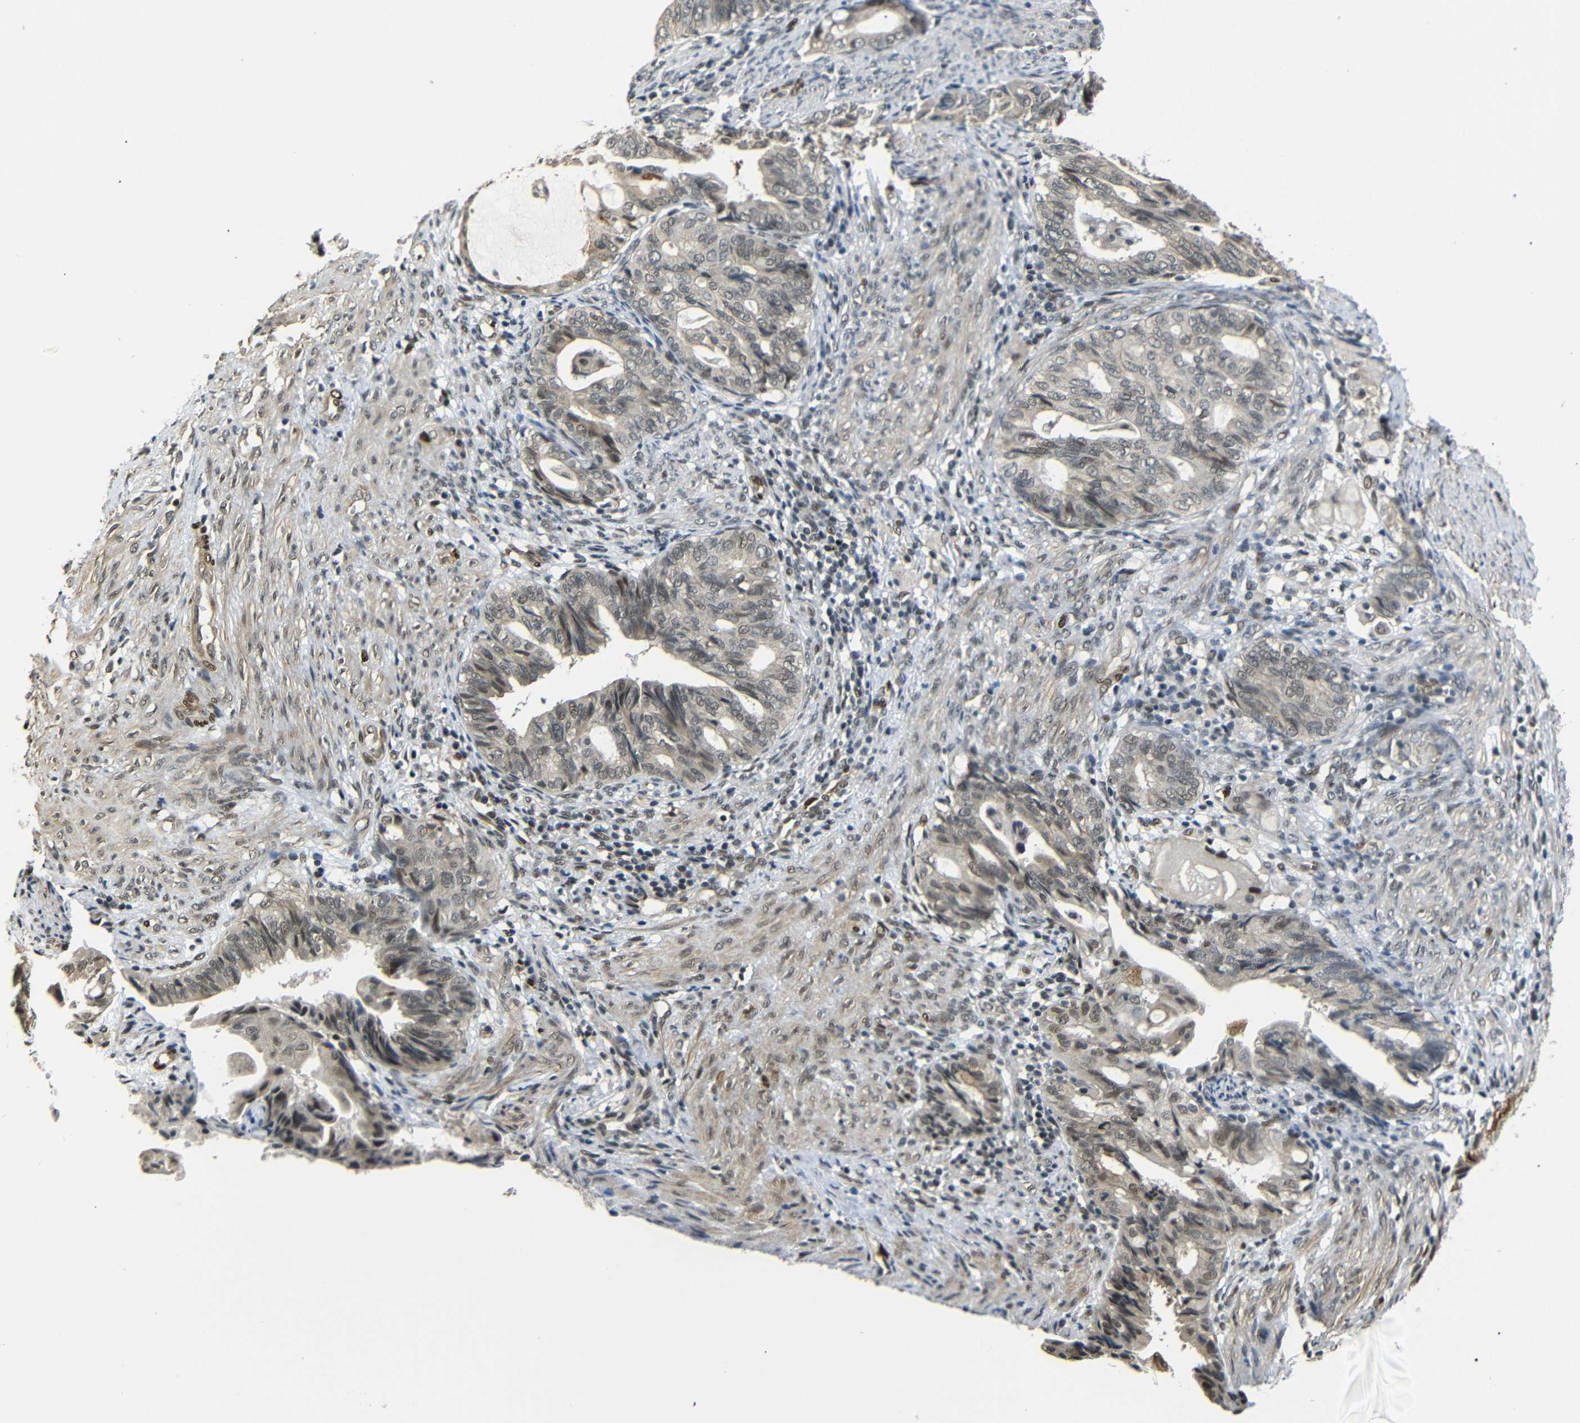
{"staining": {"intensity": "moderate", "quantity": ">75%", "location": "cytoplasmic/membranous,nuclear"}, "tissue": "endometrial cancer", "cell_type": "Tumor cells", "image_type": "cancer", "snomed": [{"axis": "morphology", "description": "Adenocarcinoma, NOS"}, {"axis": "topography", "description": "Endometrium"}], "caption": "Human endometrial cancer stained with a protein marker reveals moderate staining in tumor cells.", "gene": "TBX2", "patient": {"sex": "female", "age": 86}}